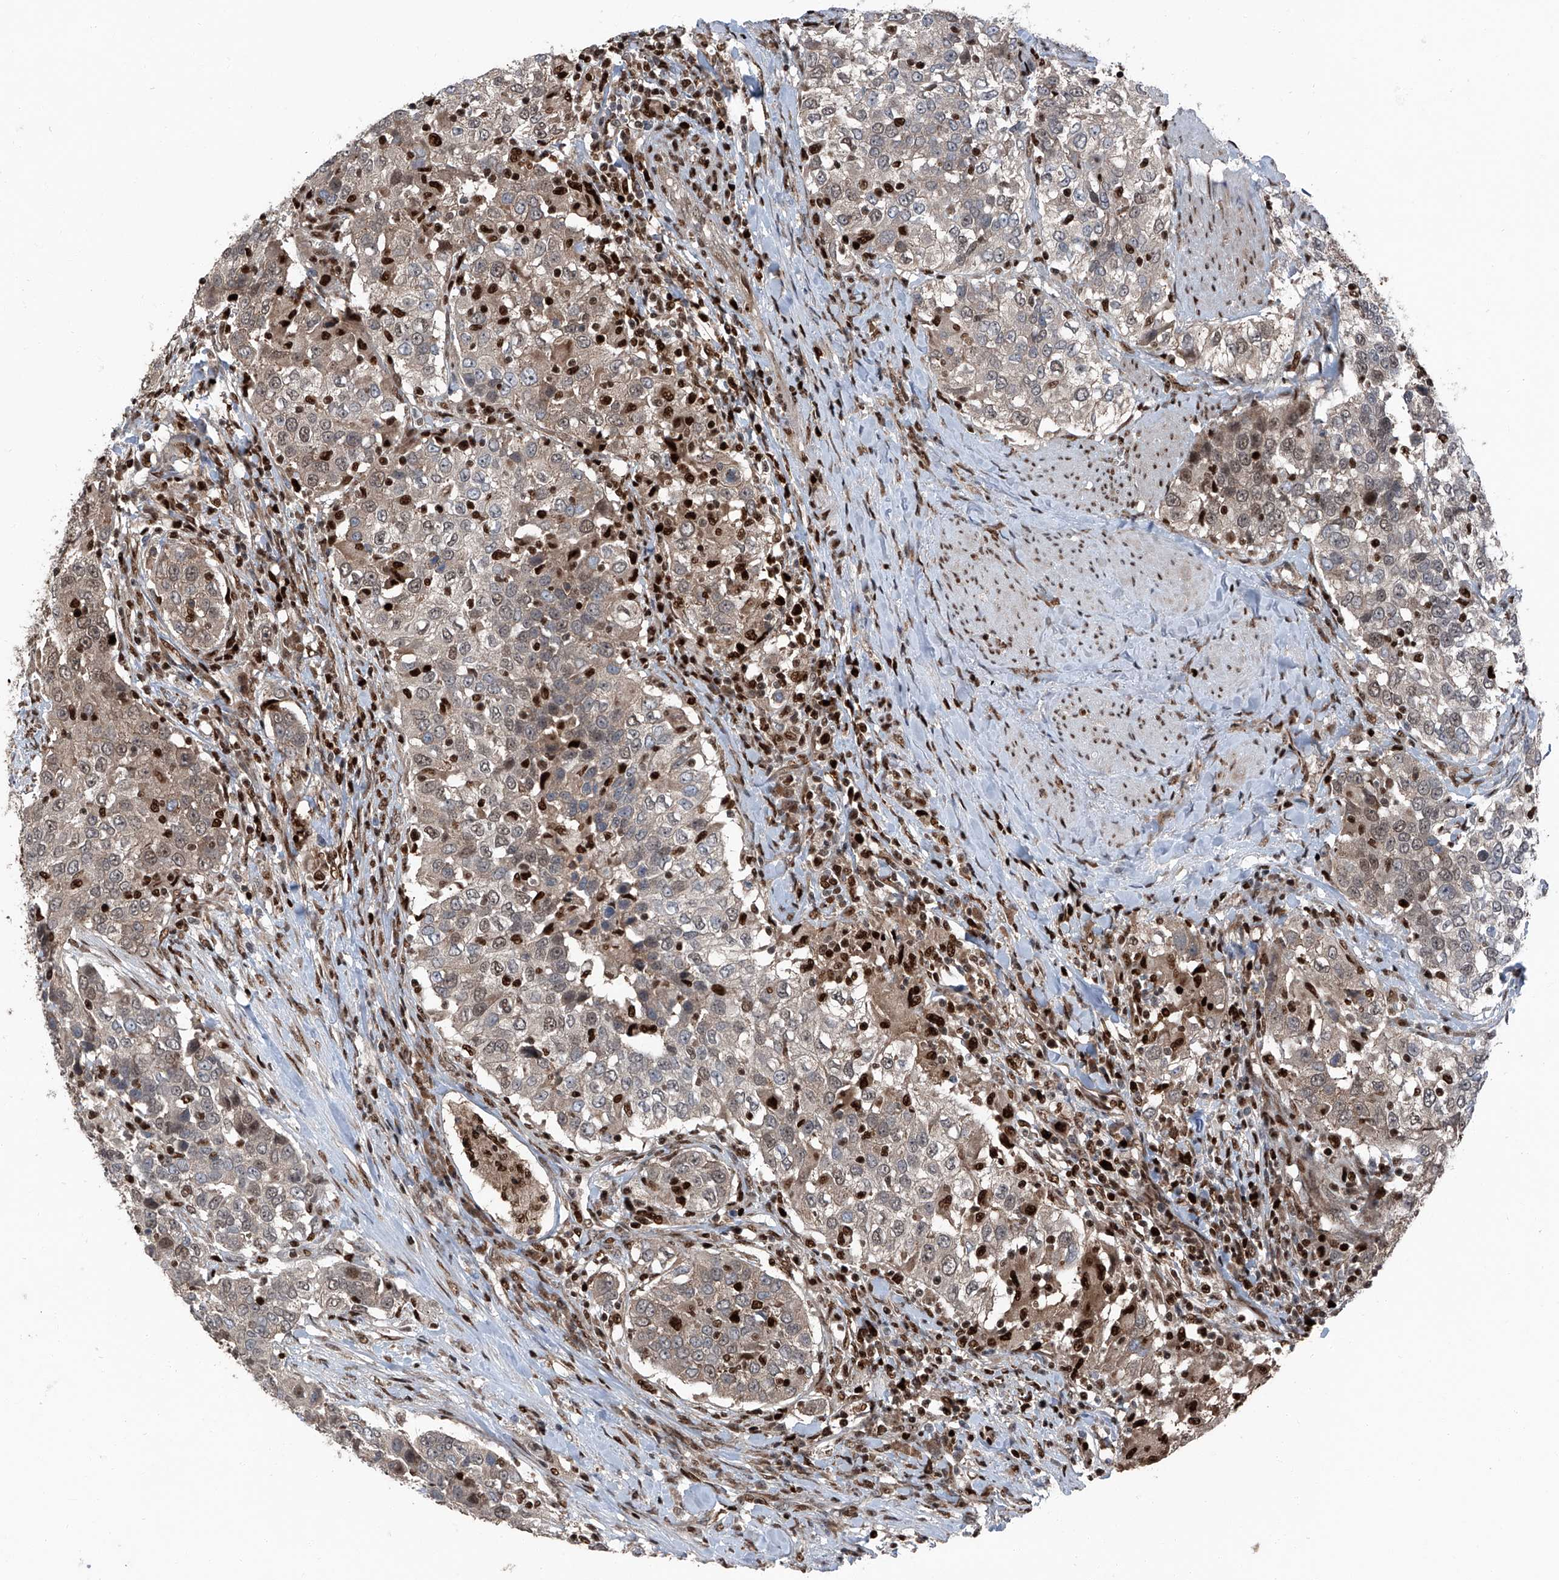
{"staining": {"intensity": "weak", "quantity": ">75%", "location": "cytoplasmic/membranous,nuclear"}, "tissue": "urothelial cancer", "cell_type": "Tumor cells", "image_type": "cancer", "snomed": [{"axis": "morphology", "description": "Urothelial carcinoma, High grade"}, {"axis": "topography", "description": "Urinary bladder"}], "caption": "Weak cytoplasmic/membranous and nuclear staining is present in approximately >75% of tumor cells in high-grade urothelial carcinoma. Immunohistochemistry stains the protein in brown and the nuclei are stained blue.", "gene": "FKBP5", "patient": {"sex": "female", "age": 80}}